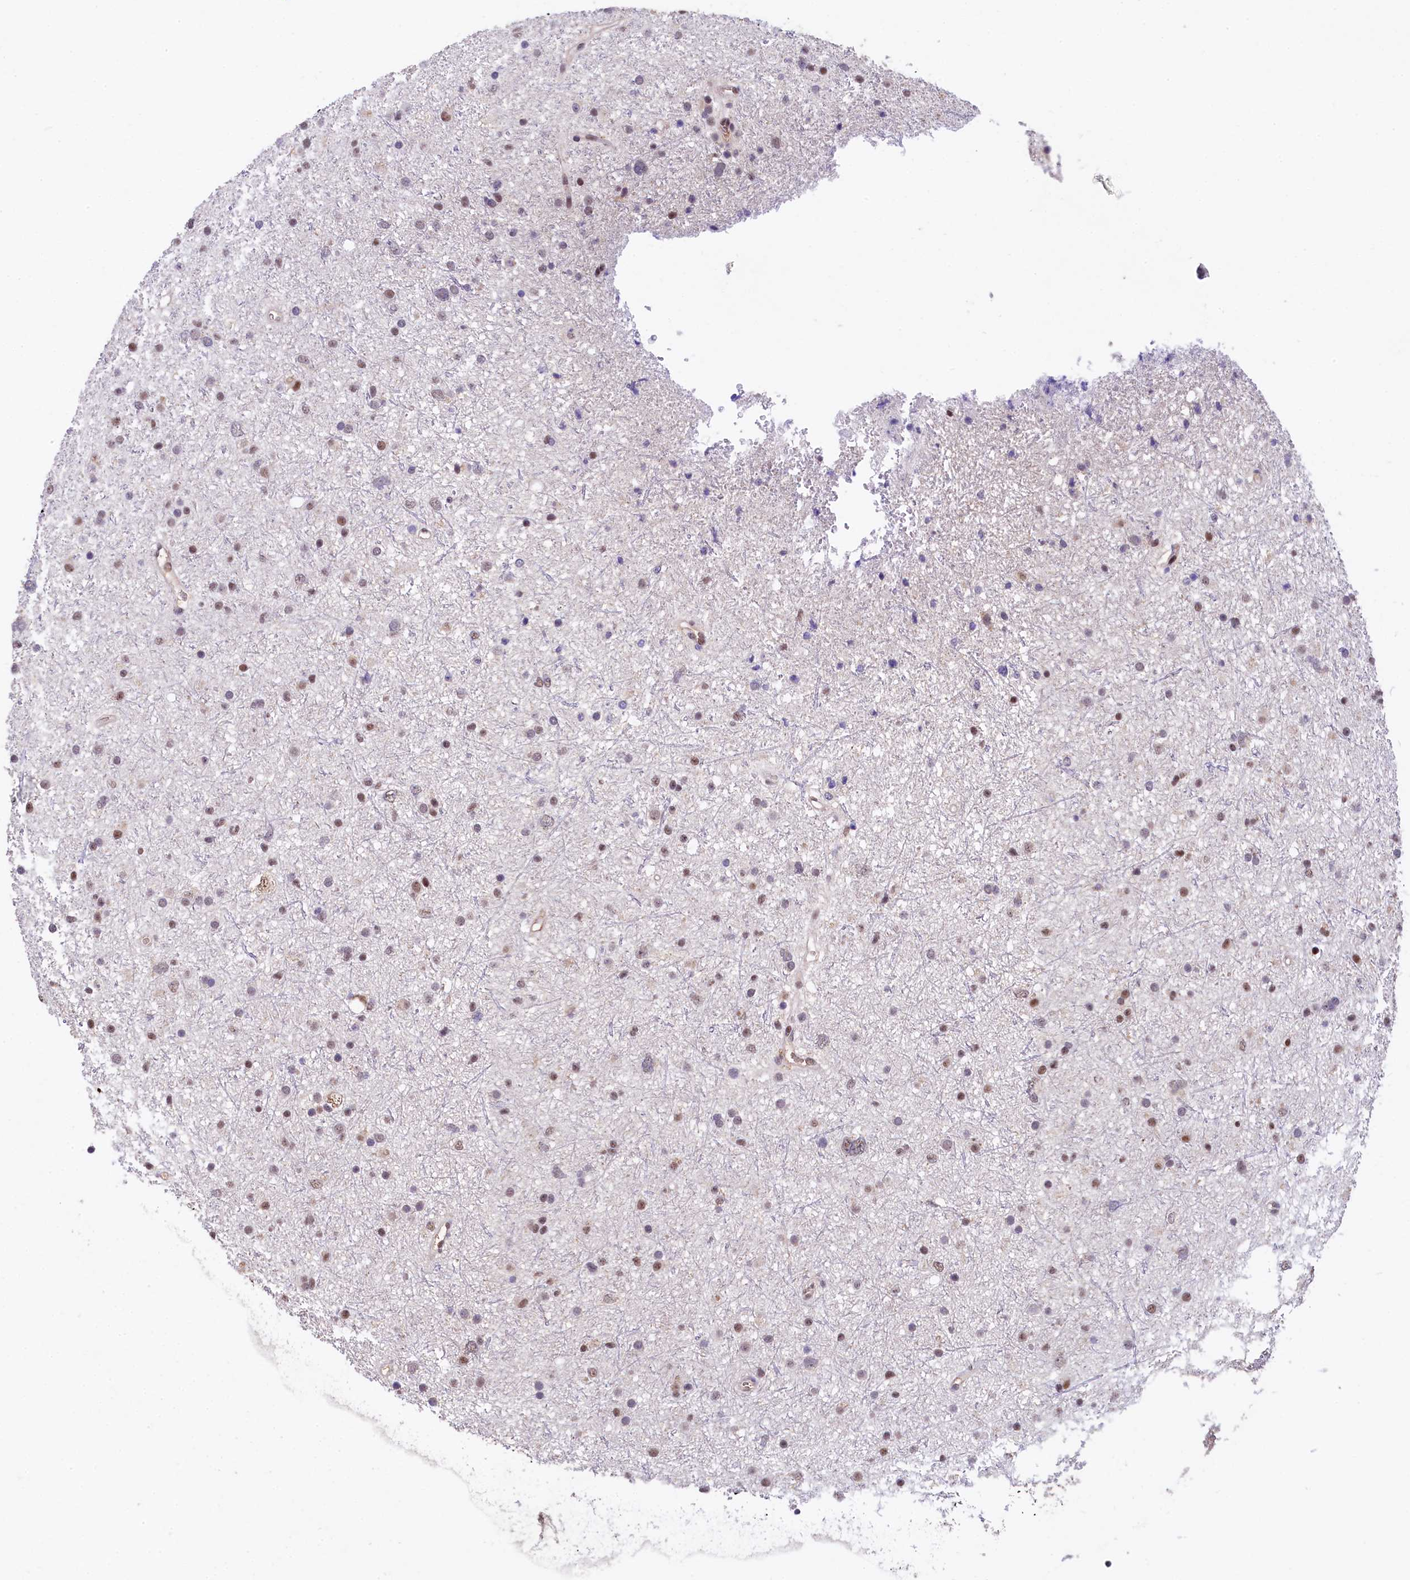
{"staining": {"intensity": "moderate", "quantity": "25%-75%", "location": "nuclear"}, "tissue": "glioma", "cell_type": "Tumor cells", "image_type": "cancer", "snomed": [{"axis": "morphology", "description": "Glioma, malignant, Low grade"}, {"axis": "topography", "description": "Cerebral cortex"}], "caption": "A micrograph of human glioma stained for a protein displays moderate nuclear brown staining in tumor cells.", "gene": "HECTD4", "patient": {"sex": "female", "age": 39}}